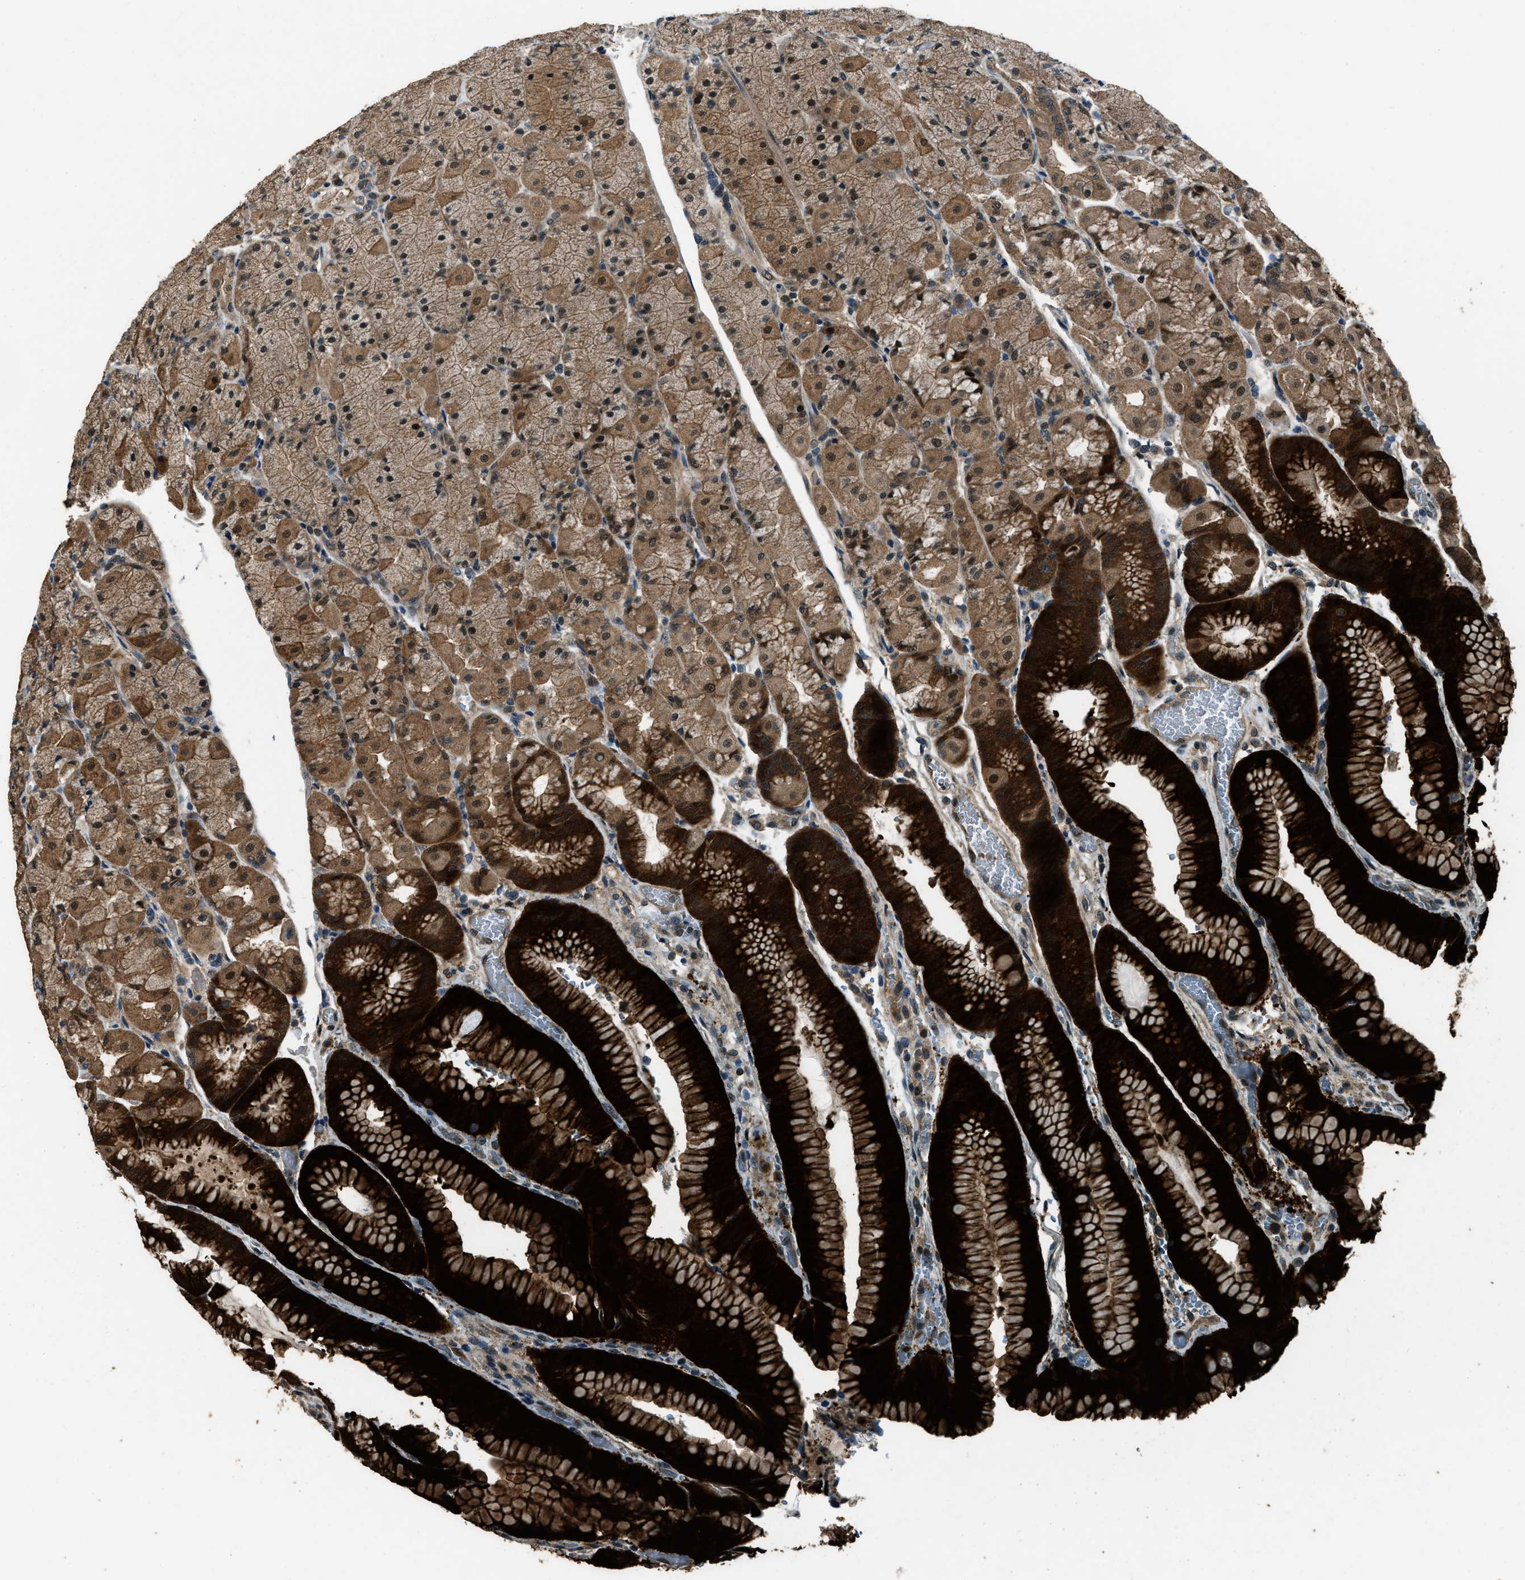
{"staining": {"intensity": "strong", "quantity": ">75%", "location": "cytoplasmic/membranous,nuclear"}, "tissue": "stomach", "cell_type": "Glandular cells", "image_type": "normal", "snomed": [{"axis": "morphology", "description": "Normal tissue, NOS"}, {"axis": "morphology", "description": "Carcinoid, malignant, NOS"}, {"axis": "topography", "description": "Stomach, upper"}], "caption": "Stomach was stained to show a protein in brown. There is high levels of strong cytoplasmic/membranous,nuclear expression in about >75% of glandular cells.", "gene": "NUDCD3", "patient": {"sex": "male", "age": 39}}